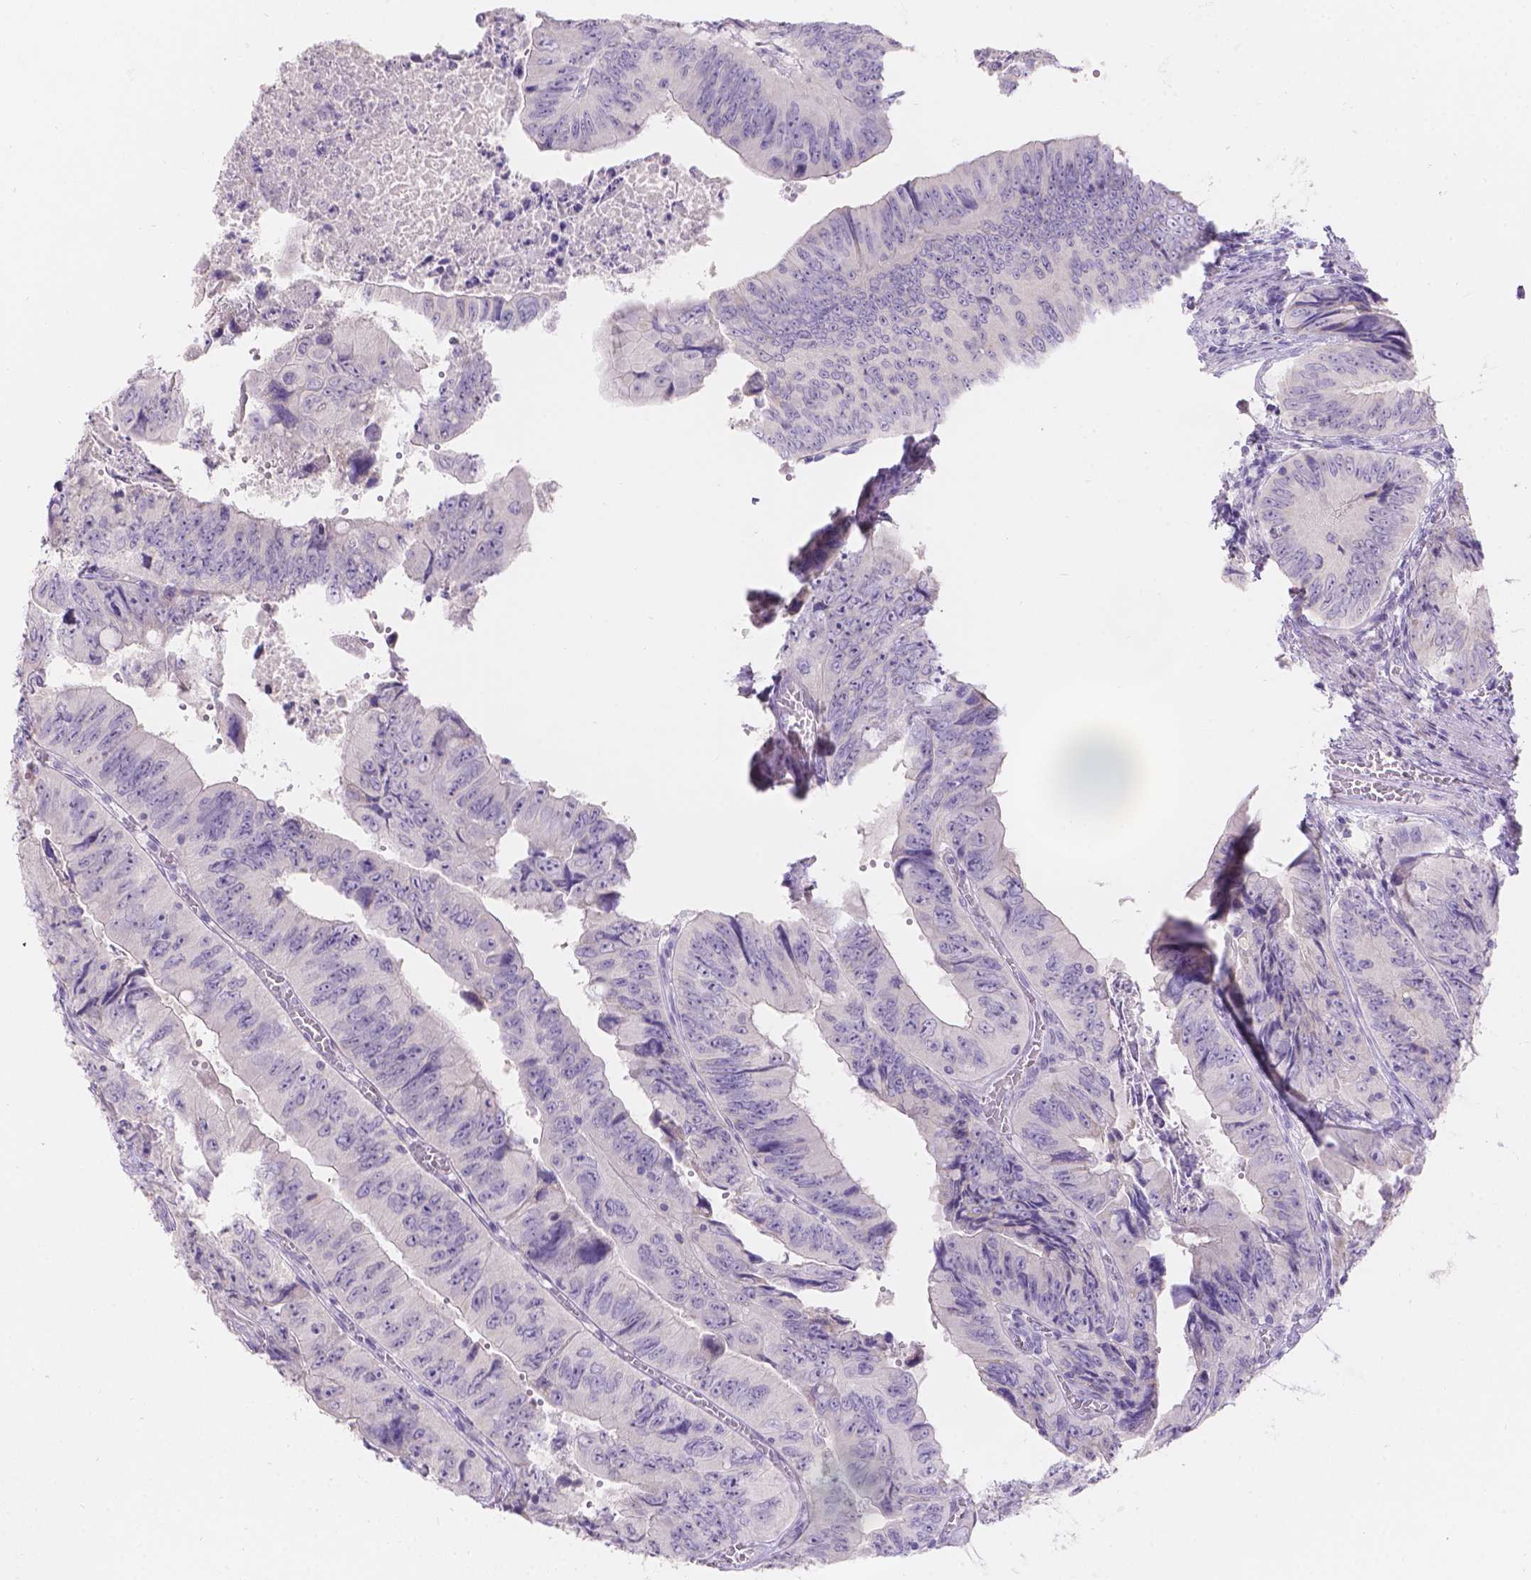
{"staining": {"intensity": "negative", "quantity": "none", "location": "none"}, "tissue": "colorectal cancer", "cell_type": "Tumor cells", "image_type": "cancer", "snomed": [{"axis": "morphology", "description": "Adenocarcinoma, NOS"}, {"axis": "topography", "description": "Colon"}], "caption": "IHC micrograph of colorectal cancer stained for a protein (brown), which shows no expression in tumor cells.", "gene": "HTN3", "patient": {"sex": "female", "age": 84}}